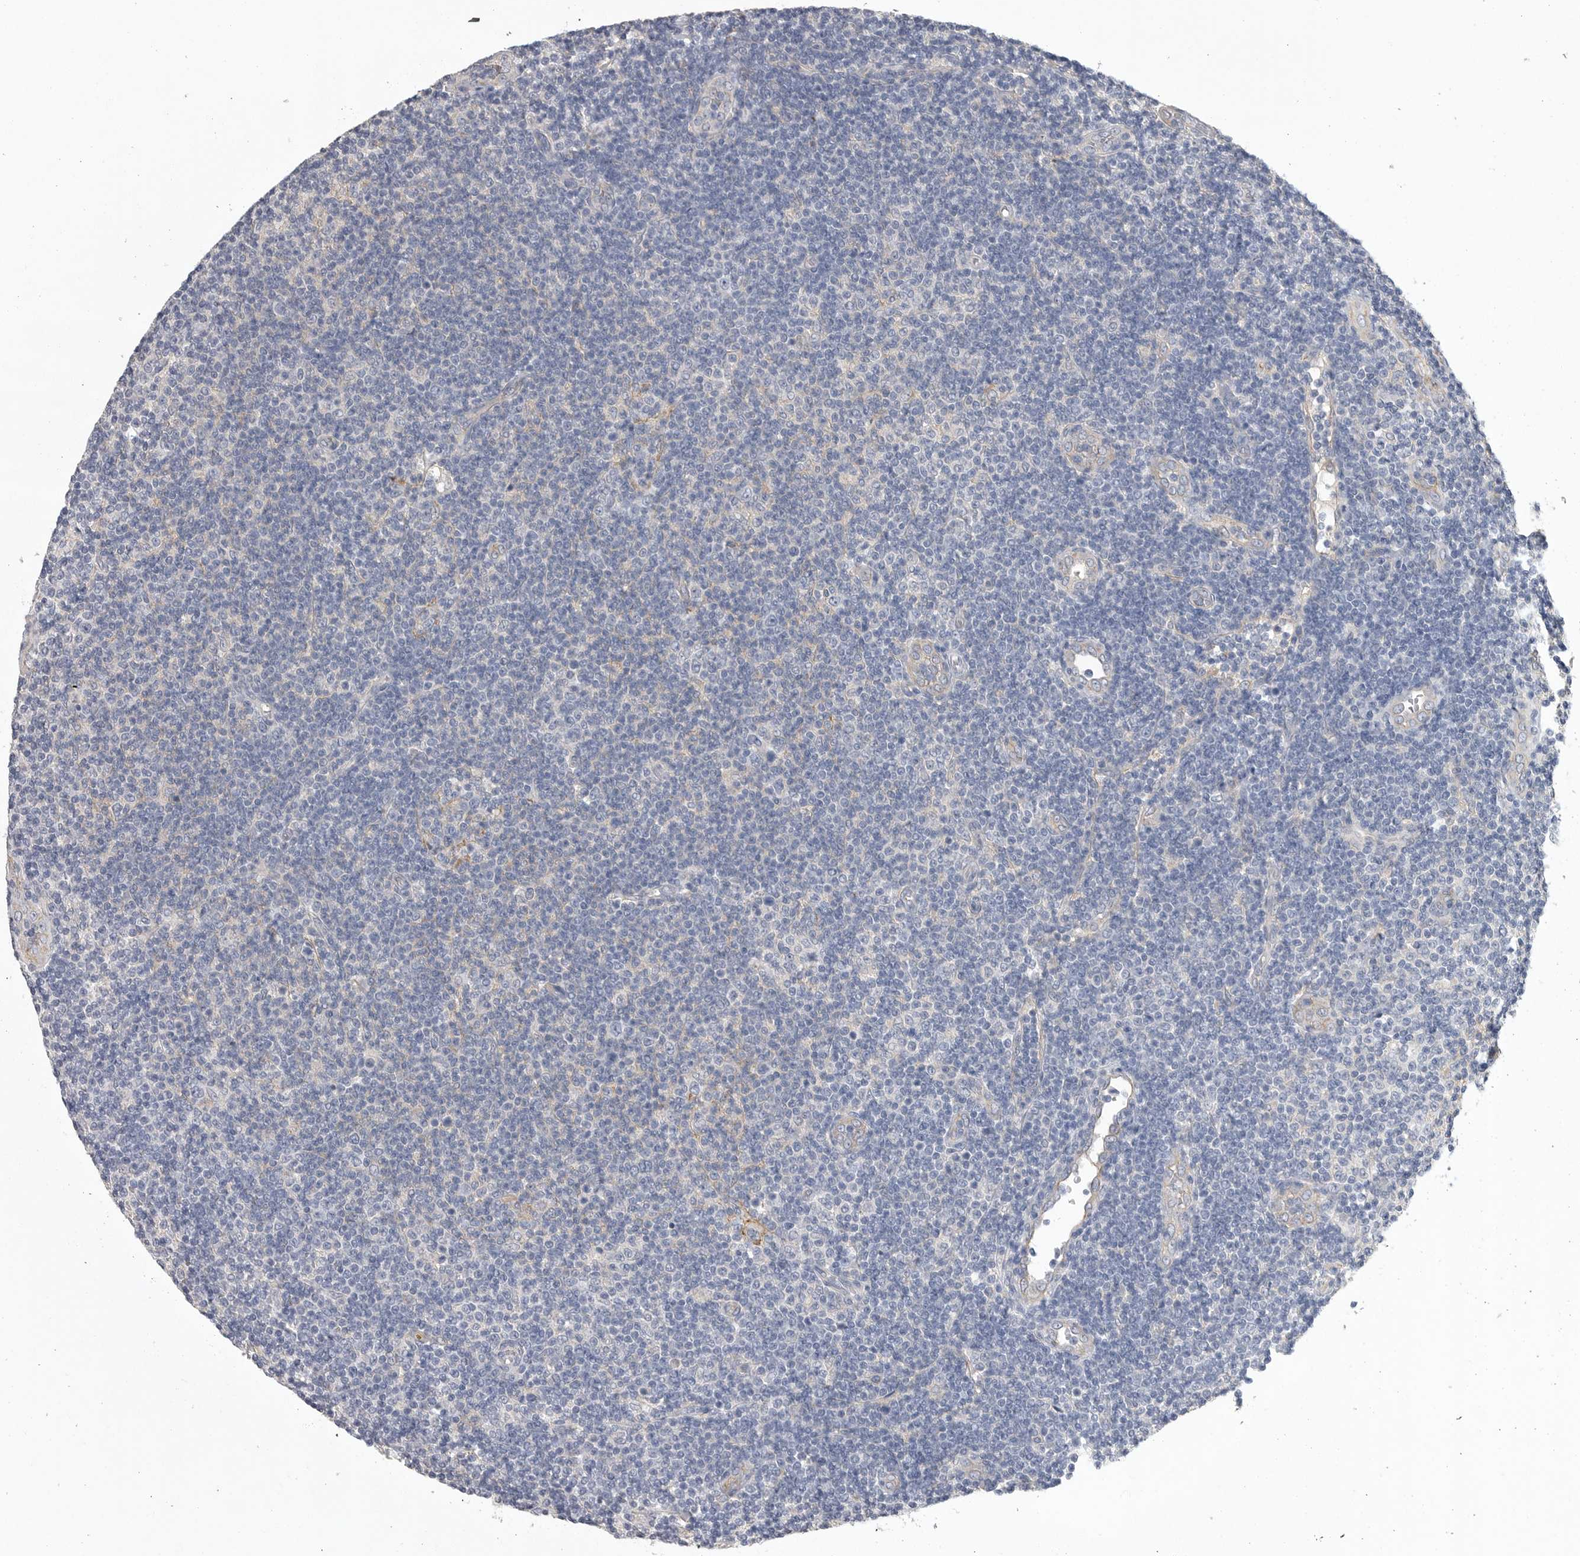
{"staining": {"intensity": "negative", "quantity": "none", "location": "none"}, "tissue": "lymphoma", "cell_type": "Tumor cells", "image_type": "cancer", "snomed": [{"axis": "morphology", "description": "Malignant lymphoma, non-Hodgkin's type, Low grade"}, {"axis": "topography", "description": "Lymph node"}], "caption": "Tumor cells are negative for protein expression in human lymphoma.", "gene": "NECTIN2", "patient": {"sex": "male", "age": 83}}